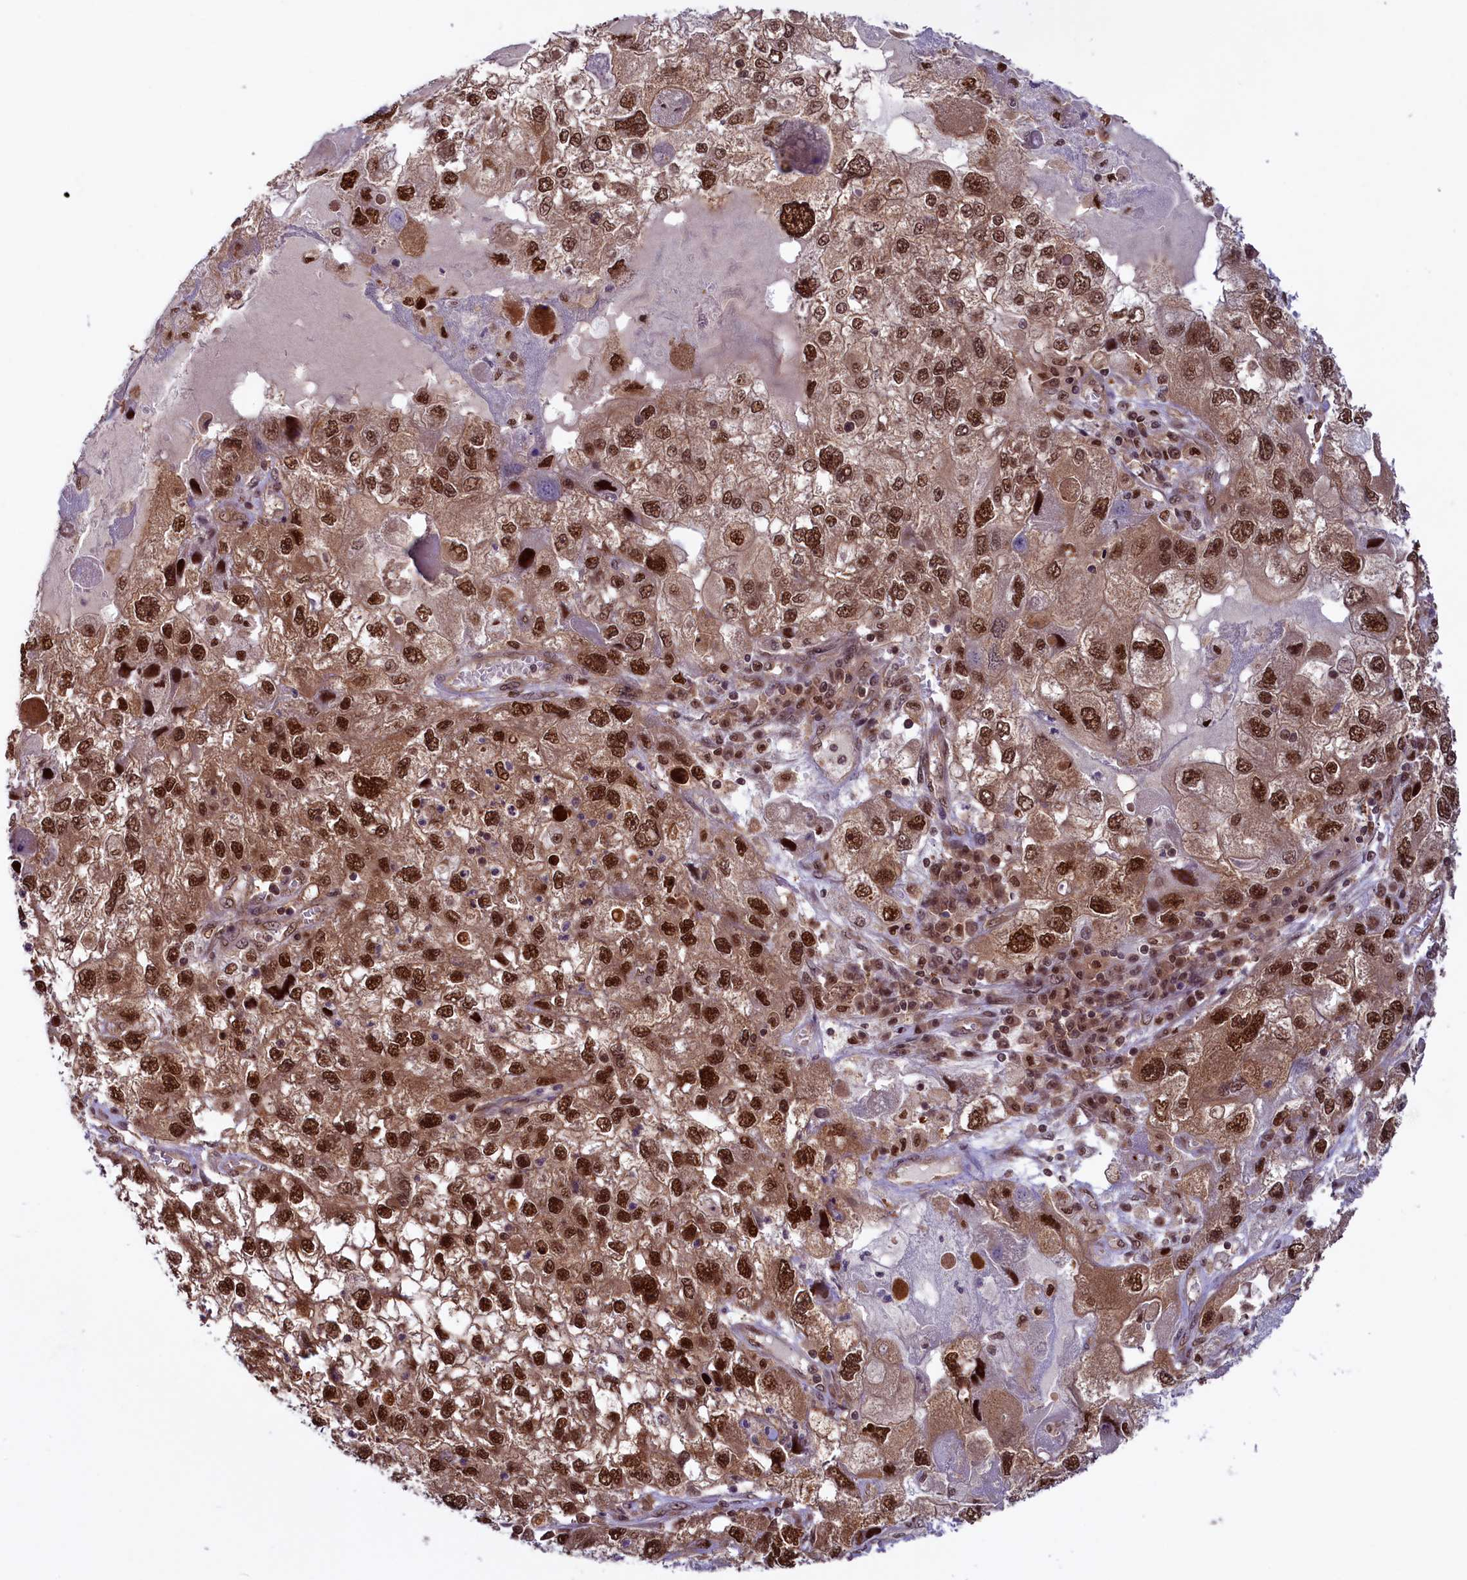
{"staining": {"intensity": "strong", "quantity": ">75%", "location": "cytoplasmic/membranous,nuclear"}, "tissue": "endometrial cancer", "cell_type": "Tumor cells", "image_type": "cancer", "snomed": [{"axis": "morphology", "description": "Adenocarcinoma, NOS"}, {"axis": "topography", "description": "Endometrium"}], "caption": "There is high levels of strong cytoplasmic/membranous and nuclear positivity in tumor cells of endometrial cancer, as demonstrated by immunohistochemical staining (brown color).", "gene": "SLC7A6OS", "patient": {"sex": "female", "age": 49}}